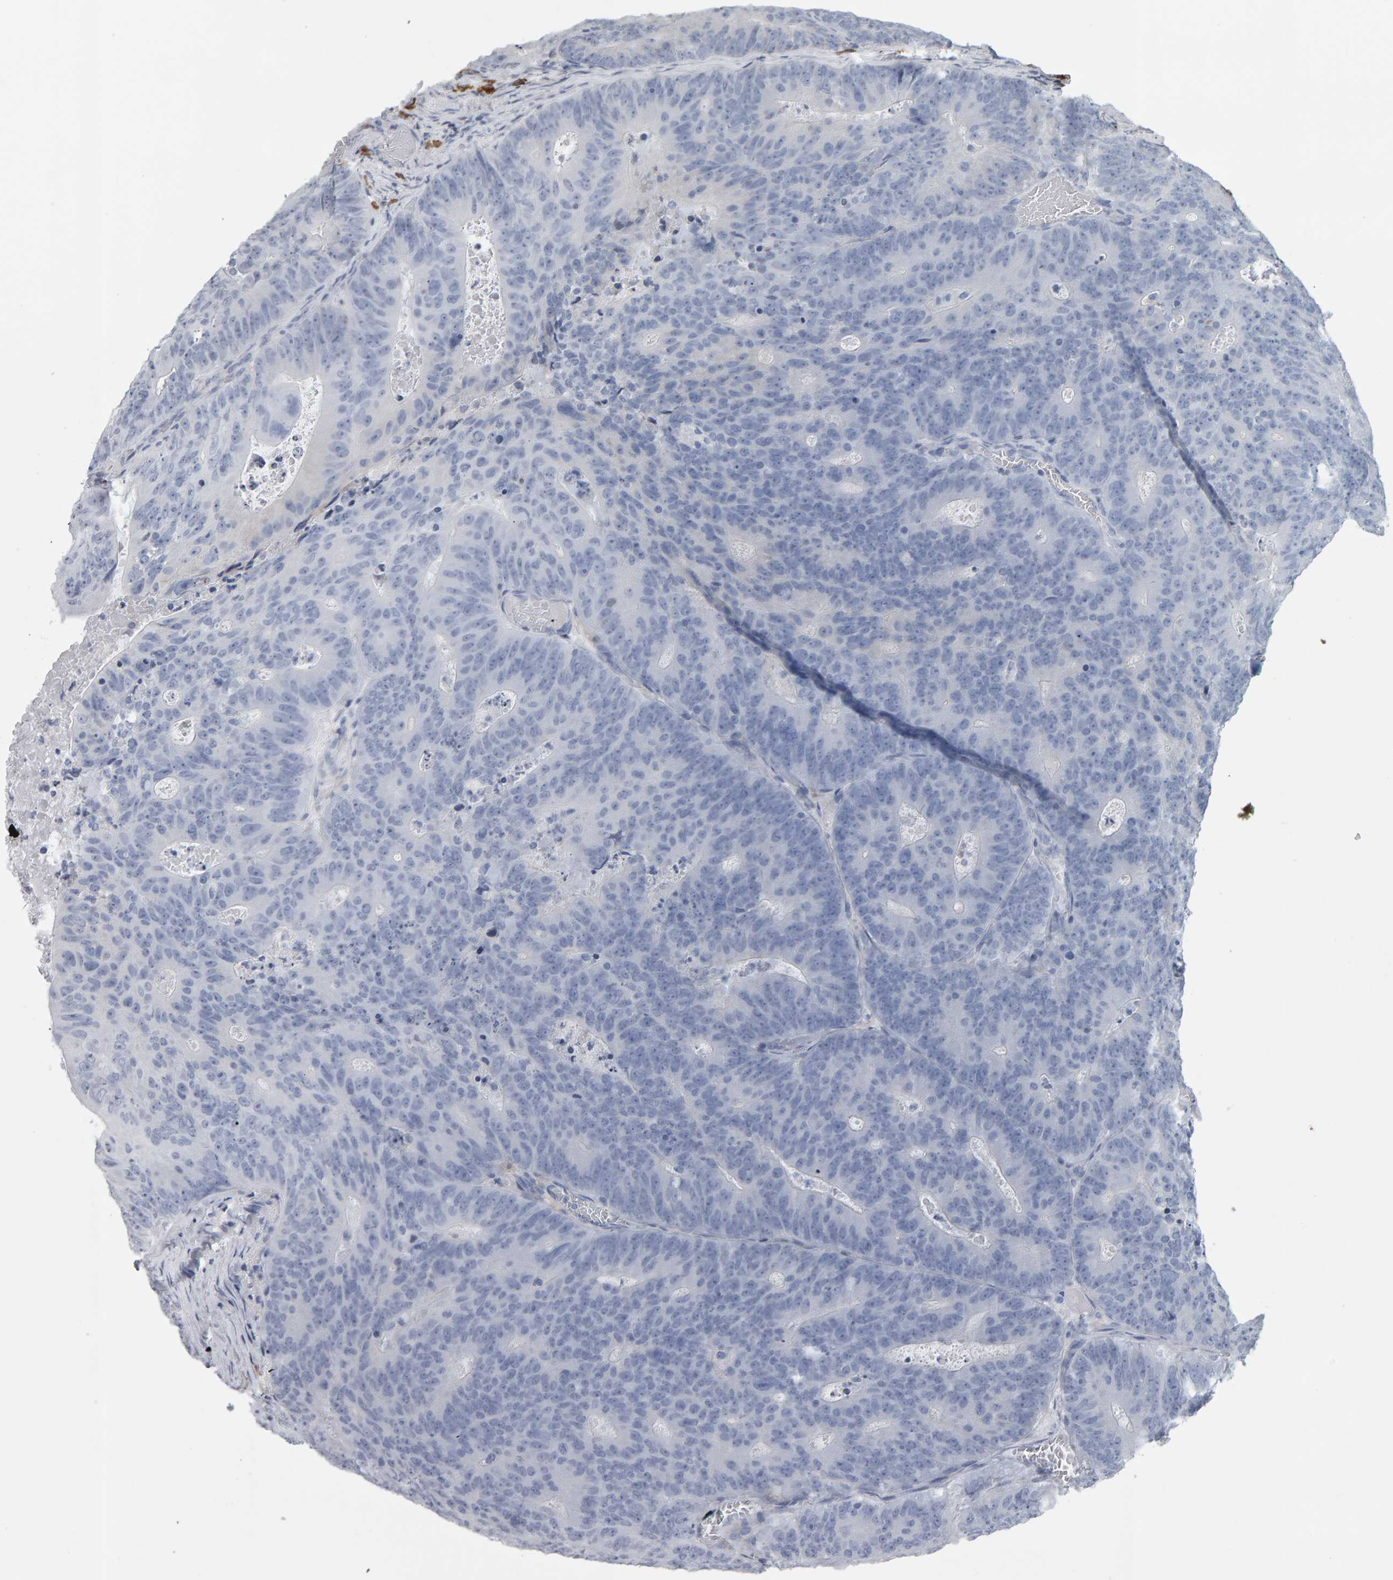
{"staining": {"intensity": "negative", "quantity": "none", "location": "none"}, "tissue": "colorectal cancer", "cell_type": "Tumor cells", "image_type": "cancer", "snomed": [{"axis": "morphology", "description": "Adenocarcinoma, NOS"}, {"axis": "topography", "description": "Colon"}], "caption": "Histopathology image shows no protein expression in tumor cells of colorectal cancer (adenocarcinoma) tissue.", "gene": "CD38", "patient": {"sex": "male", "age": 87}}